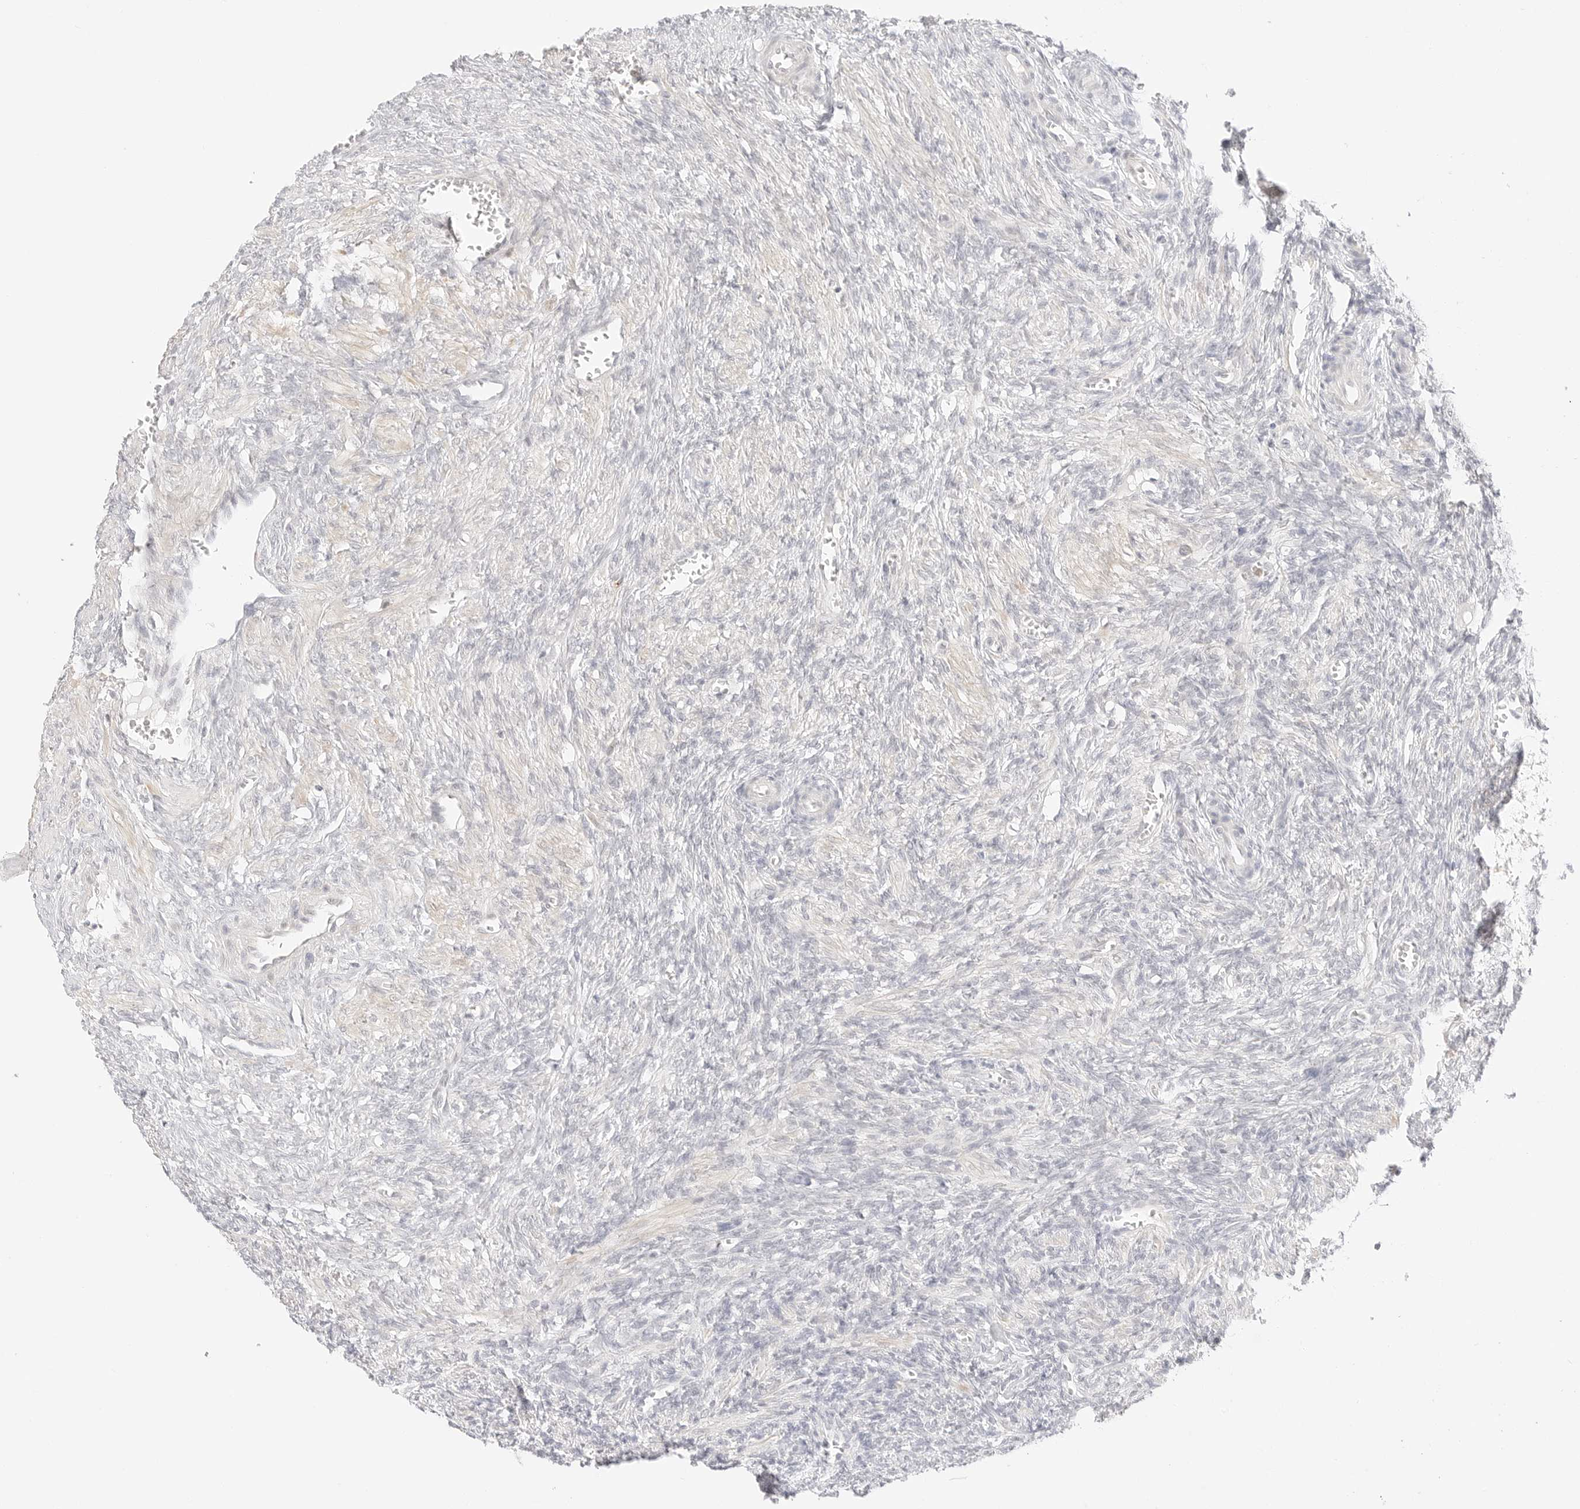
{"staining": {"intensity": "negative", "quantity": "none", "location": "none"}, "tissue": "ovary", "cell_type": "Ovarian stroma cells", "image_type": "normal", "snomed": [{"axis": "morphology", "description": "Normal tissue, NOS"}, {"axis": "topography", "description": "Ovary"}], "caption": "The immunohistochemistry image has no significant expression in ovarian stroma cells of ovary. (Stains: DAB (3,3'-diaminobenzidine) IHC with hematoxylin counter stain, Microscopy: brightfield microscopy at high magnification).", "gene": "GNAS", "patient": {"sex": "female", "age": 27}}